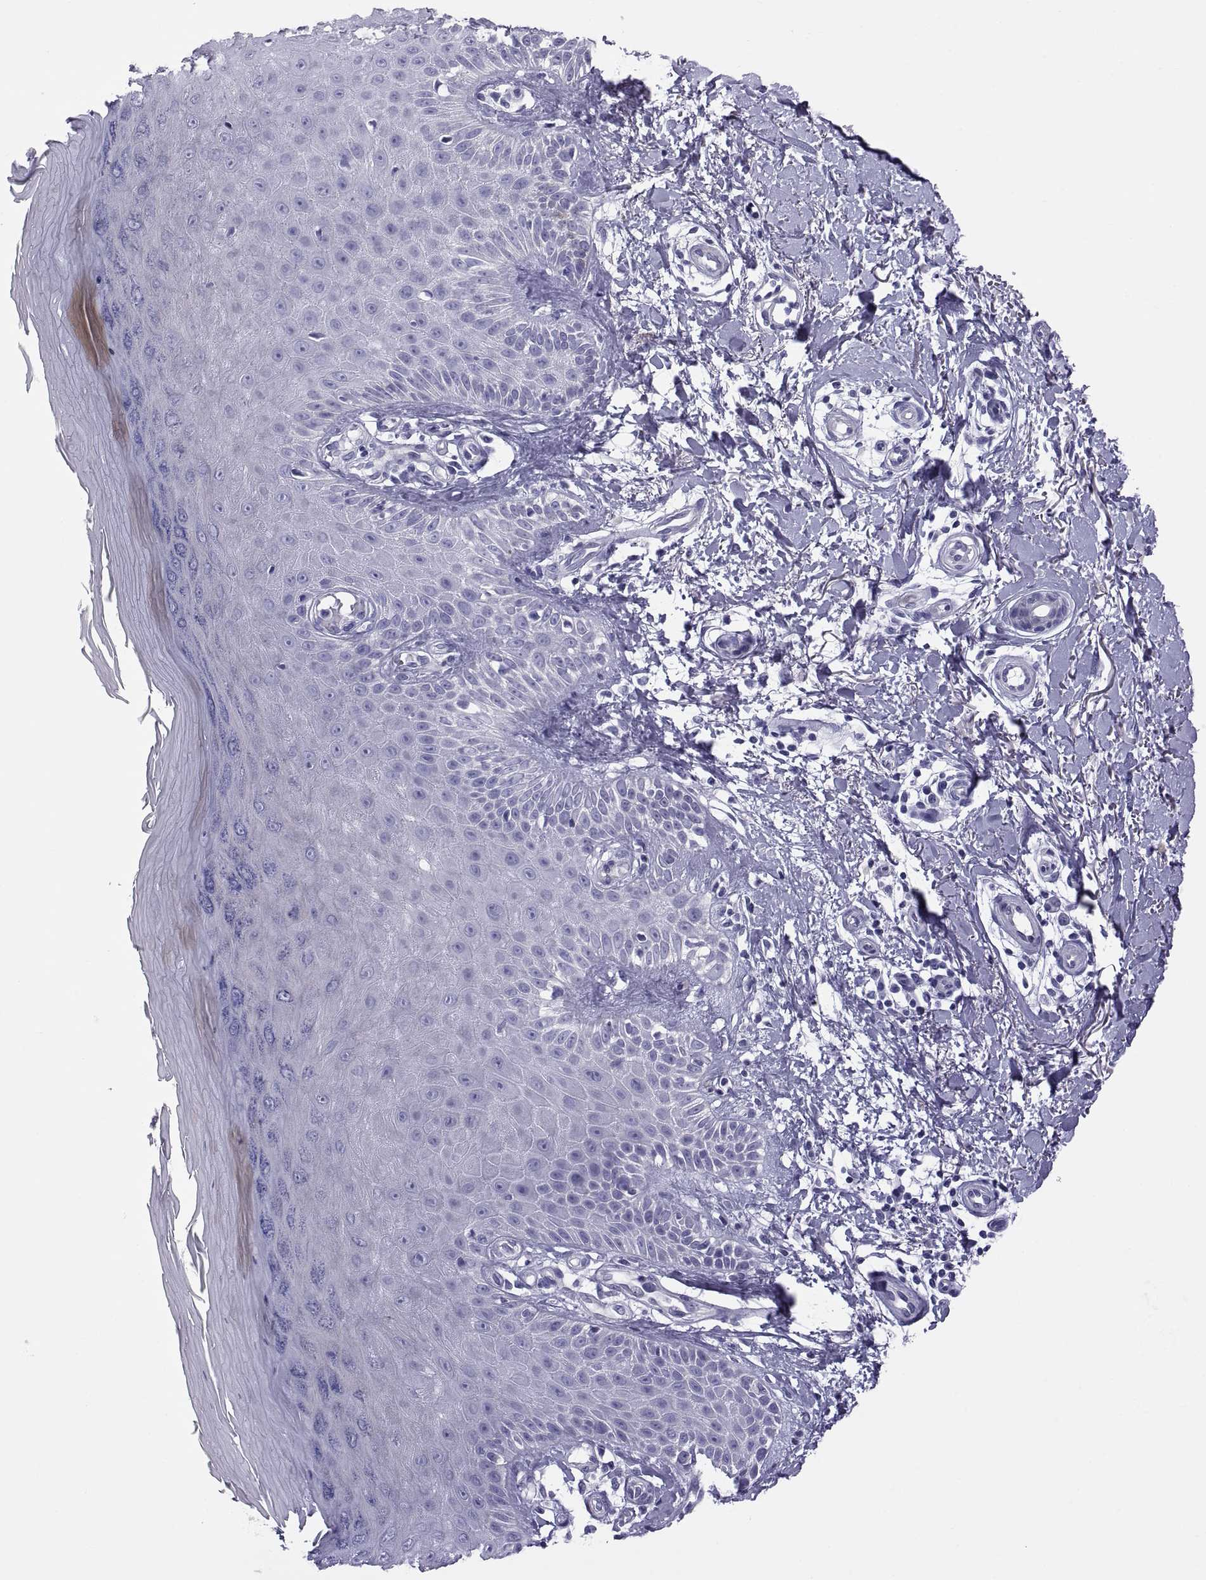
{"staining": {"intensity": "negative", "quantity": "none", "location": "none"}, "tissue": "skin", "cell_type": "Fibroblasts", "image_type": "normal", "snomed": [{"axis": "morphology", "description": "Normal tissue, NOS"}, {"axis": "morphology", "description": "Inflammation, NOS"}, {"axis": "morphology", "description": "Fibrosis, NOS"}, {"axis": "topography", "description": "Skin"}], "caption": "There is no significant staining in fibroblasts of skin.", "gene": "RNASE12", "patient": {"sex": "male", "age": 71}}